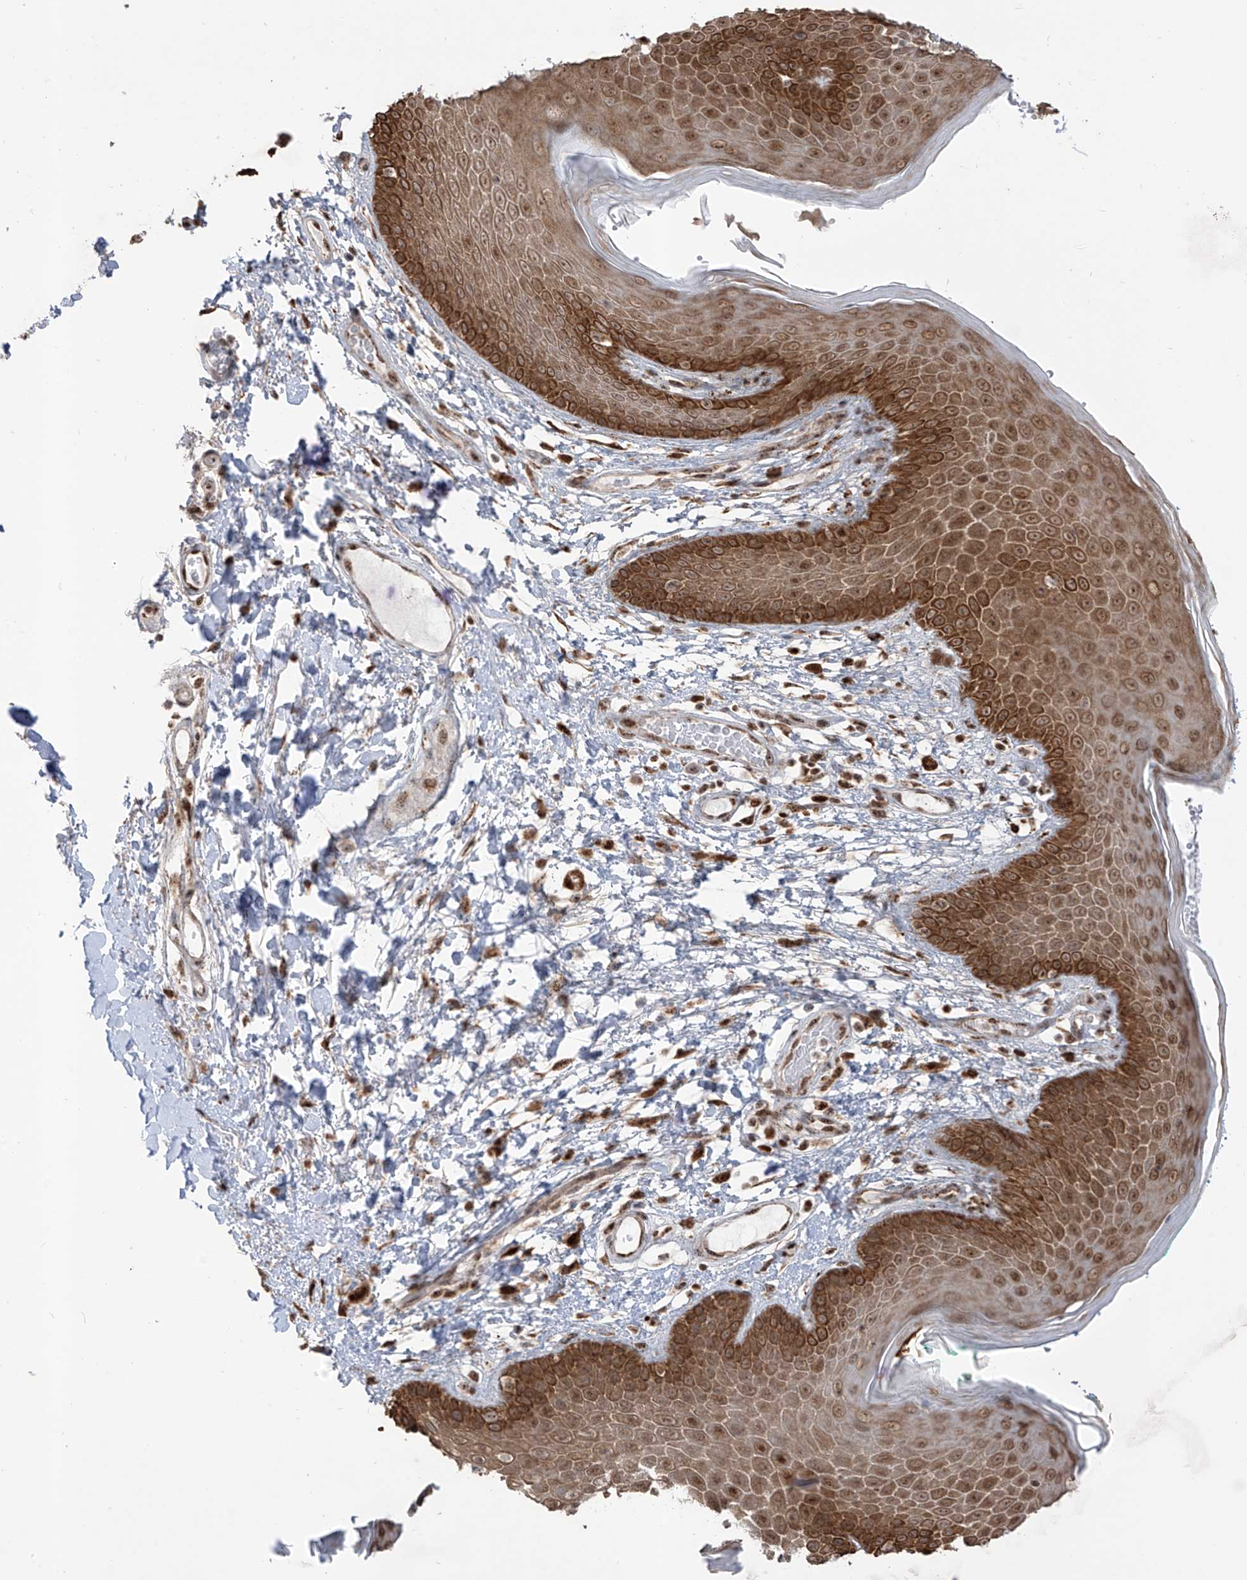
{"staining": {"intensity": "strong", "quantity": "25%-75%", "location": "cytoplasmic/membranous"}, "tissue": "skin", "cell_type": "Epidermal cells", "image_type": "normal", "snomed": [{"axis": "morphology", "description": "Normal tissue, NOS"}, {"axis": "topography", "description": "Anal"}], "caption": "IHC histopathology image of benign skin stained for a protein (brown), which reveals high levels of strong cytoplasmic/membranous expression in approximately 25%-75% of epidermal cells.", "gene": "ZBTB8A", "patient": {"sex": "male", "age": 74}}